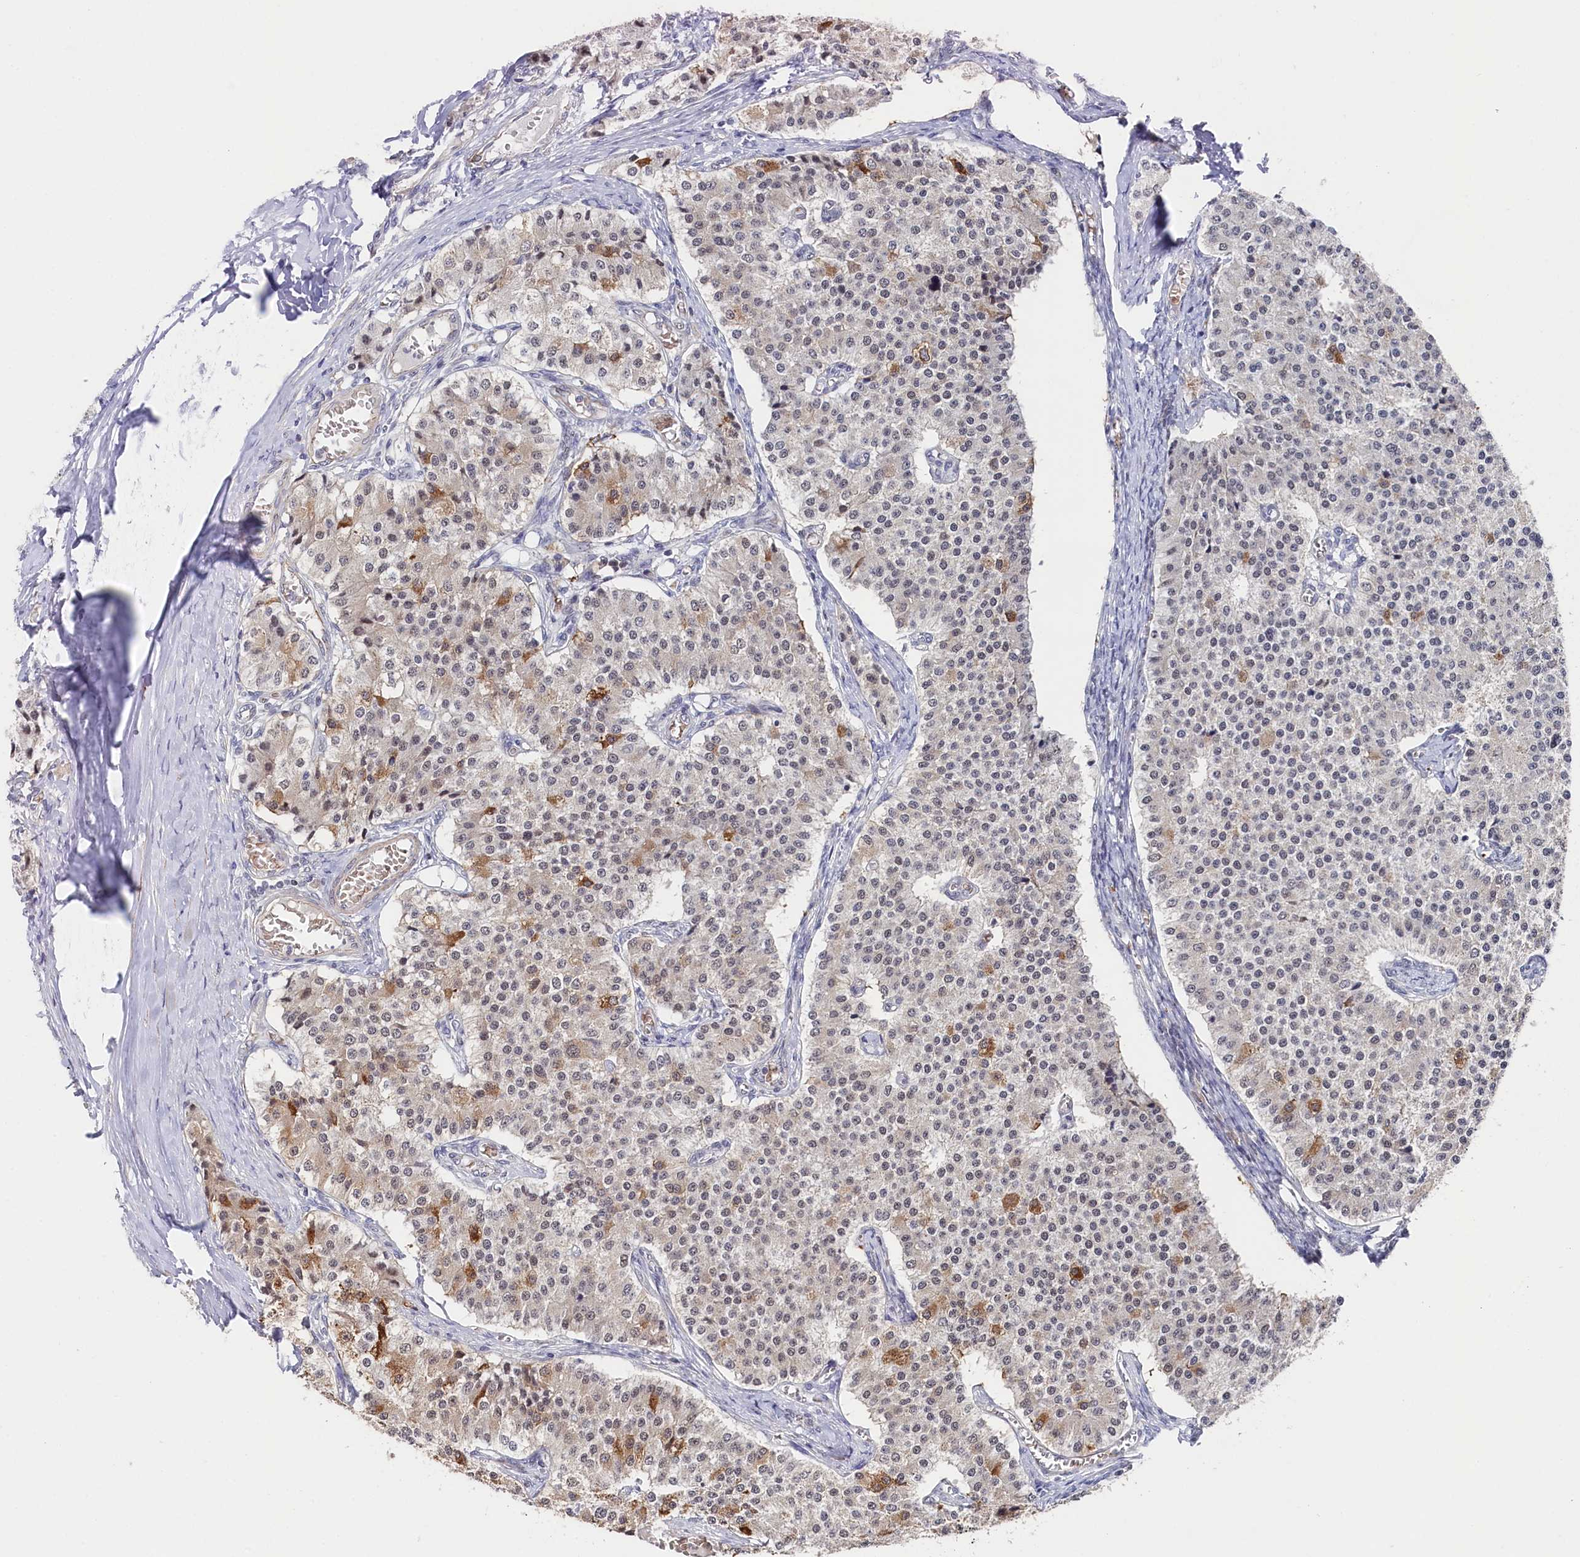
{"staining": {"intensity": "moderate", "quantity": "<25%", "location": "cytoplasmic/membranous"}, "tissue": "carcinoid", "cell_type": "Tumor cells", "image_type": "cancer", "snomed": [{"axis": "morphology", "description": "Carcinoid, malignant, NOS"}, {"axis": "topography", "description": "Colon"}], "caption": "This histopathology image displays carcinoid stained with immunohistochemistry (IHC) to label a protein in brown. The cytoplasmic/membranous of tumor cells show moderate positivity for the protein. Nuclei are counter-stained blue.", "gene": "TIGD4", "patient": {"sex": "female", "age": 52}}